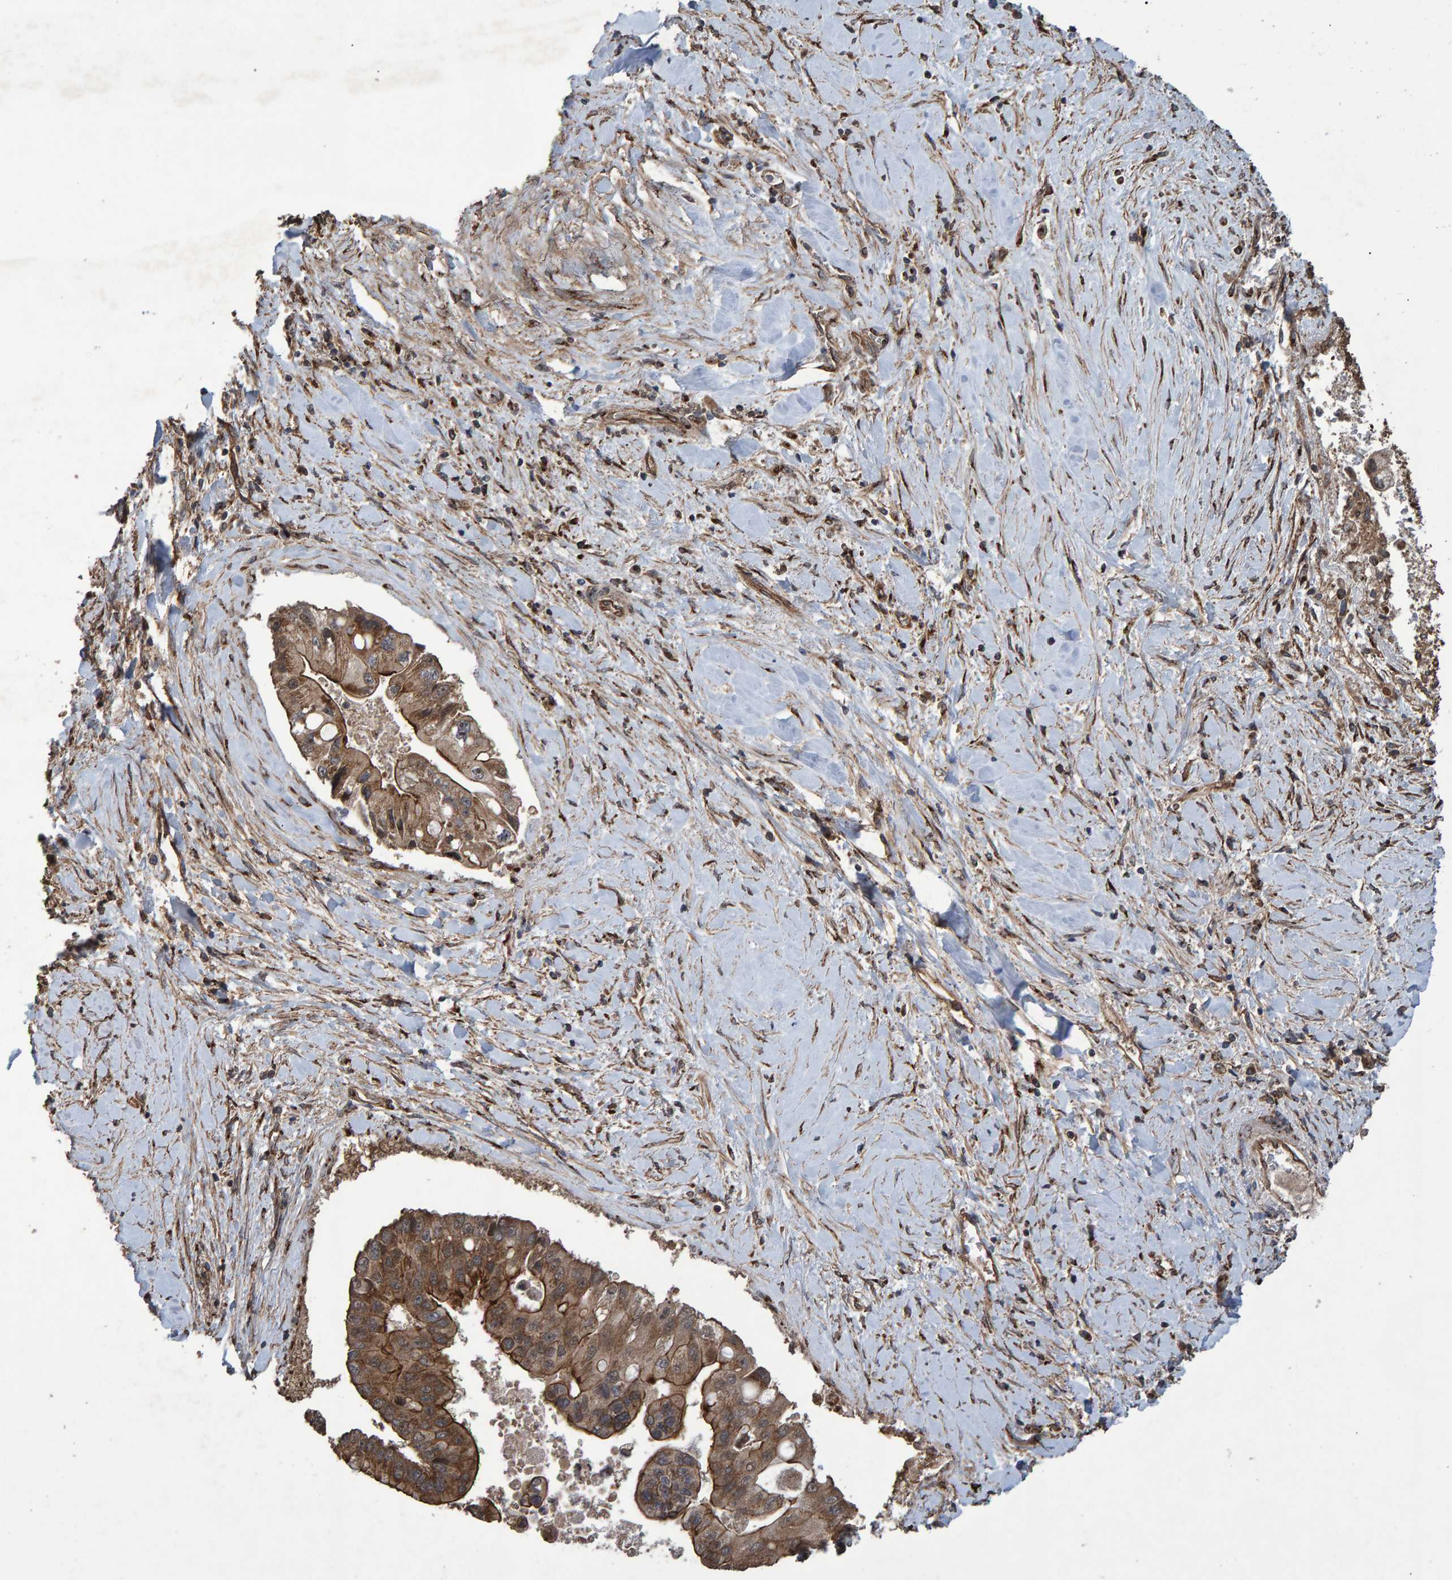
{"staining": {"intensity": "strong", "quantity": ">75%", "location": "cytoplasmic/membranous"}, "tissue": "liver cancer", "cell_type": "Tumor cells", "image_type": "cancer", "snomed": [{"axis": "morphology", "description": "Cholangiocarcinoma"}, {"axis": "topography", "description": "Liver"}], "caption": "This is a micrograph of immunohistochemistry (IHC) staining of liver cholangiocarcinoma, which shows strong staining in the cytoplasmic/membranous of tumor cells.", "gene": "TRIM68", "patient": {"sex": "male", "age": 50}}